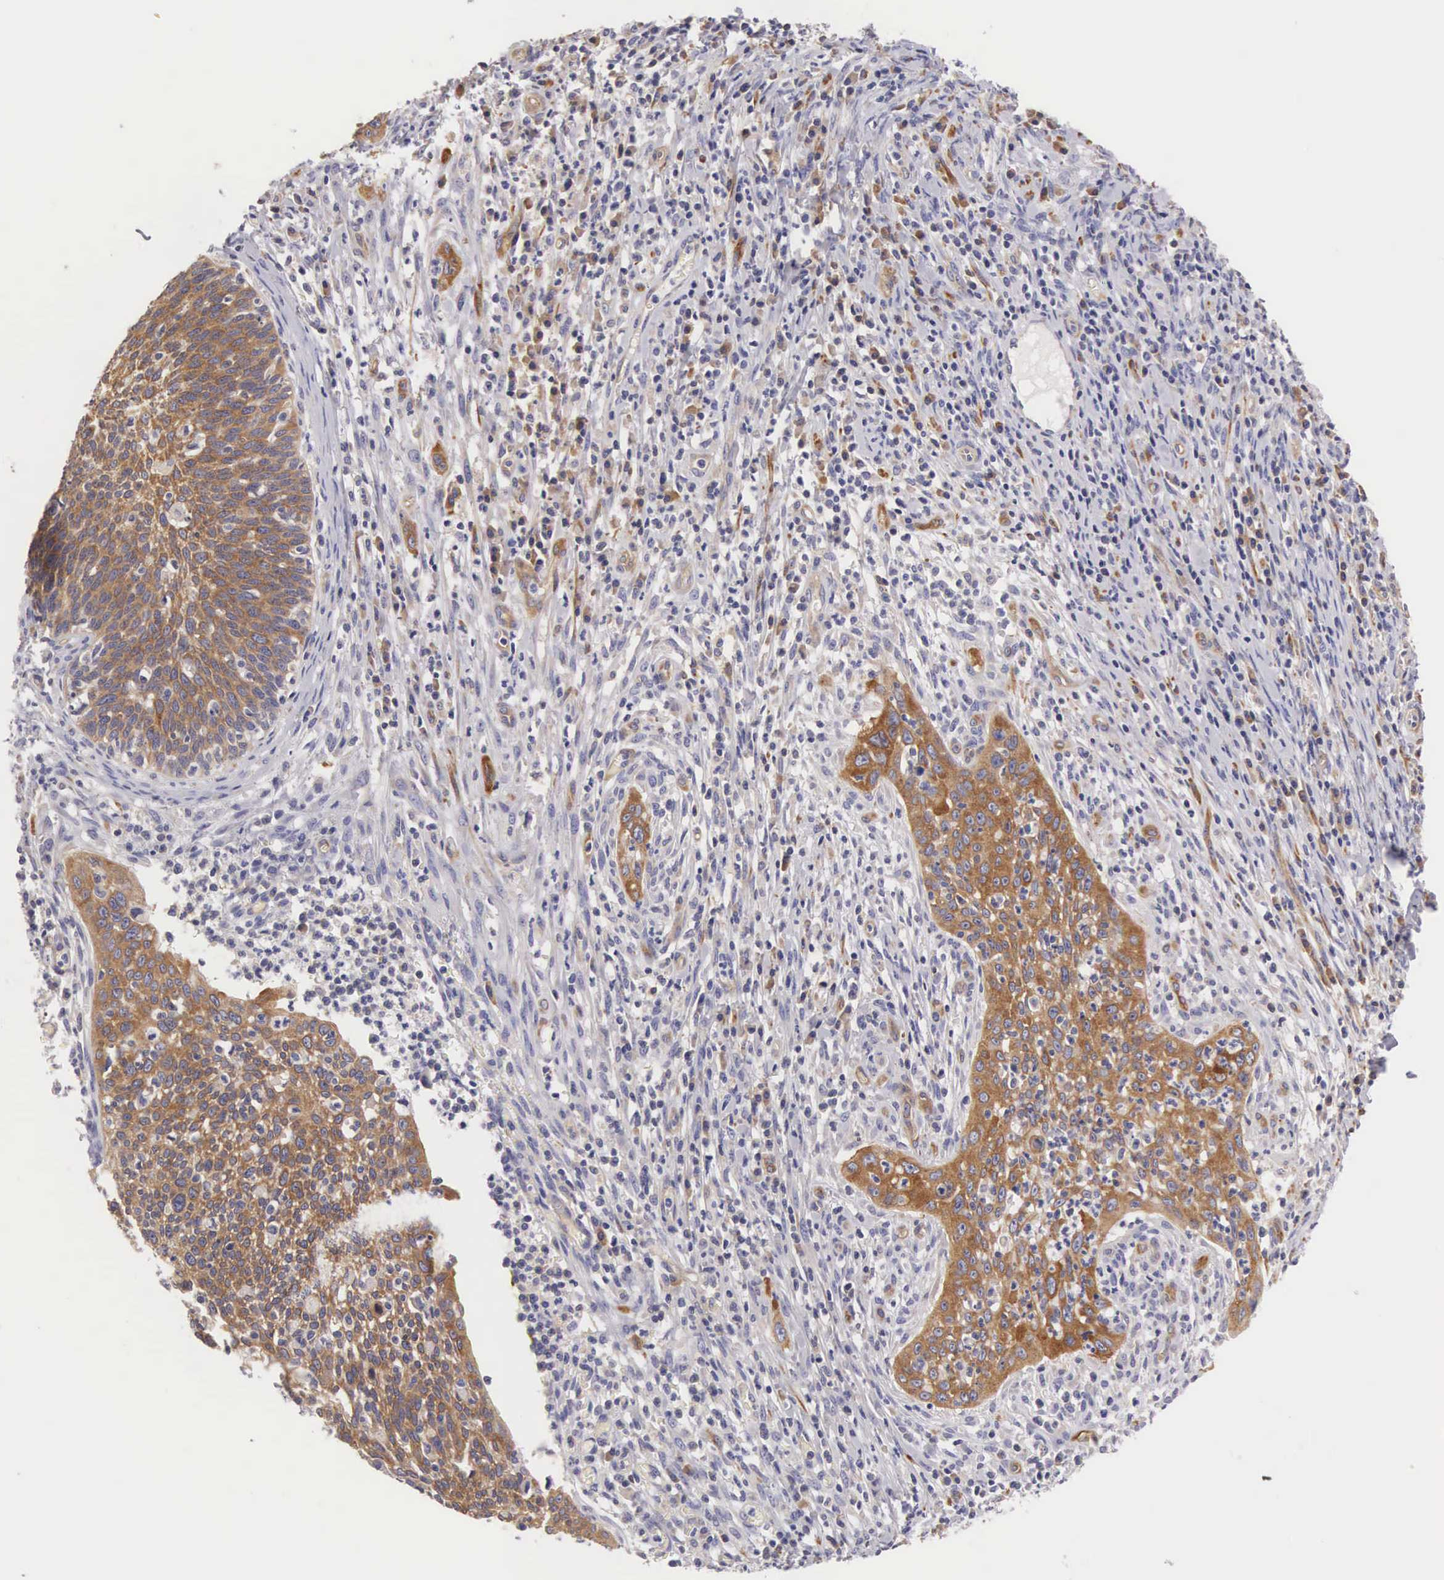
{"staining": {"intensity": "moderate", "quantity": ">75%", "location": "cytoplasmic/membranous"}, "tissue": "cervical cancer", "cell_type": "Tumor cells", "image_type": "cancer", "snomed": [{"axis": "morphology", "description": "Squamous cell carcinoma, NOS"}, {"axis": "topography", "description": "Cervix"}], "caption": "DAB immunohistochemical staining of human cervical cancer shows moderate cytoplasmic/membranous protein expression in about >75% of tumor cells.", "gene": "OSBPL3", "patient": {"sex": "female", "age": 41}}